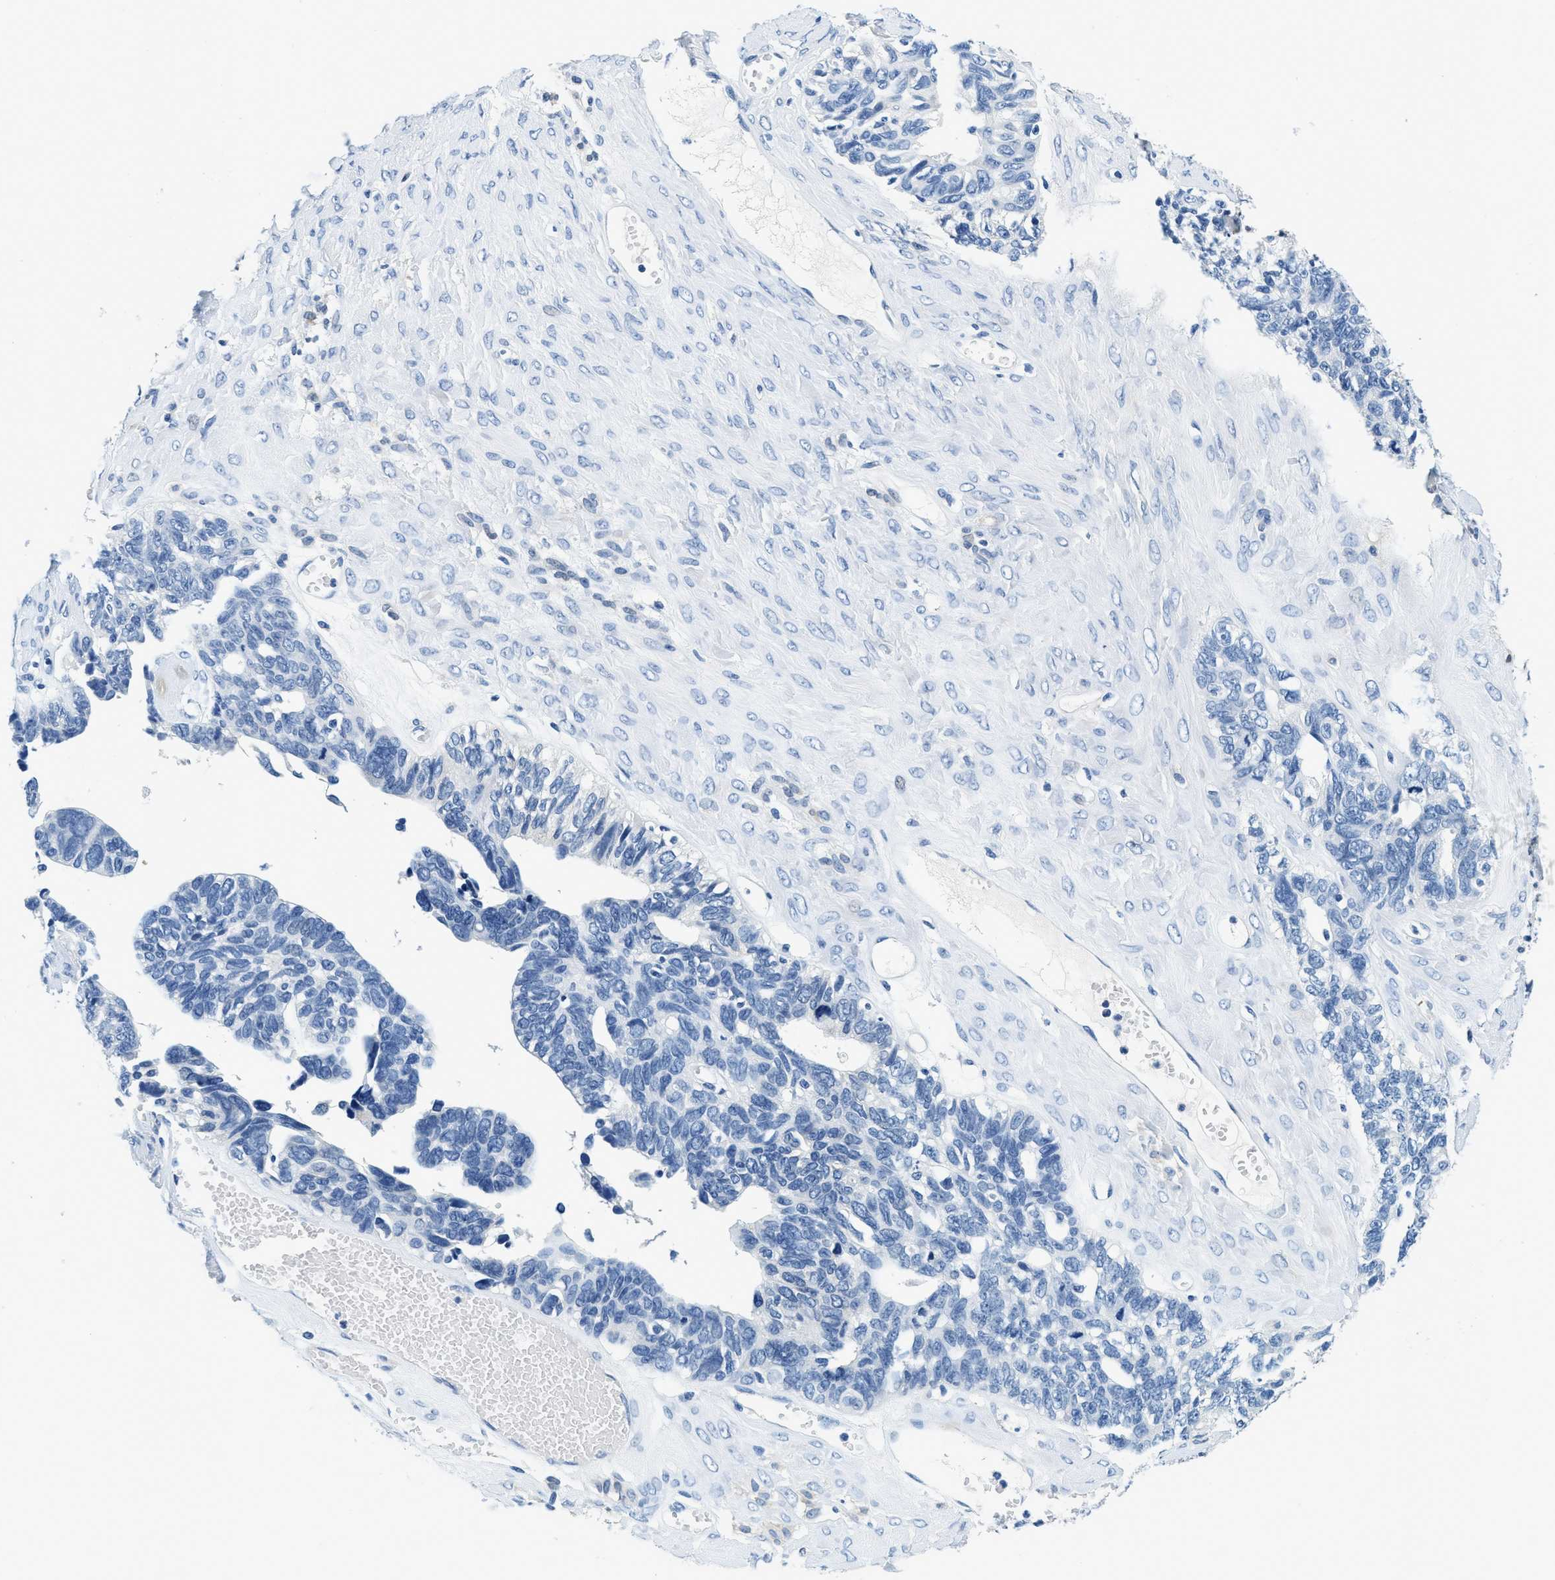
{"staining": {"intensity": "negative", "quantity": "none", "location": "none"}, "tissue": "ovarian cancer", "cell_type": "Tumor cells", "image_type": "cancer", "snomed": [{"axis": "morphology", "description": "Cystadenocarcinoma, serous, NOS"}, {"axis": "topography", "description": "Ovary"}], "caption": "A histopathology image of serous cystadenocarcinoma (ovarian) stained for a protein shows no brown staining in tumor cells.", "gene": "GSTM3", "patient": {"sex": "female", "age": 79}}